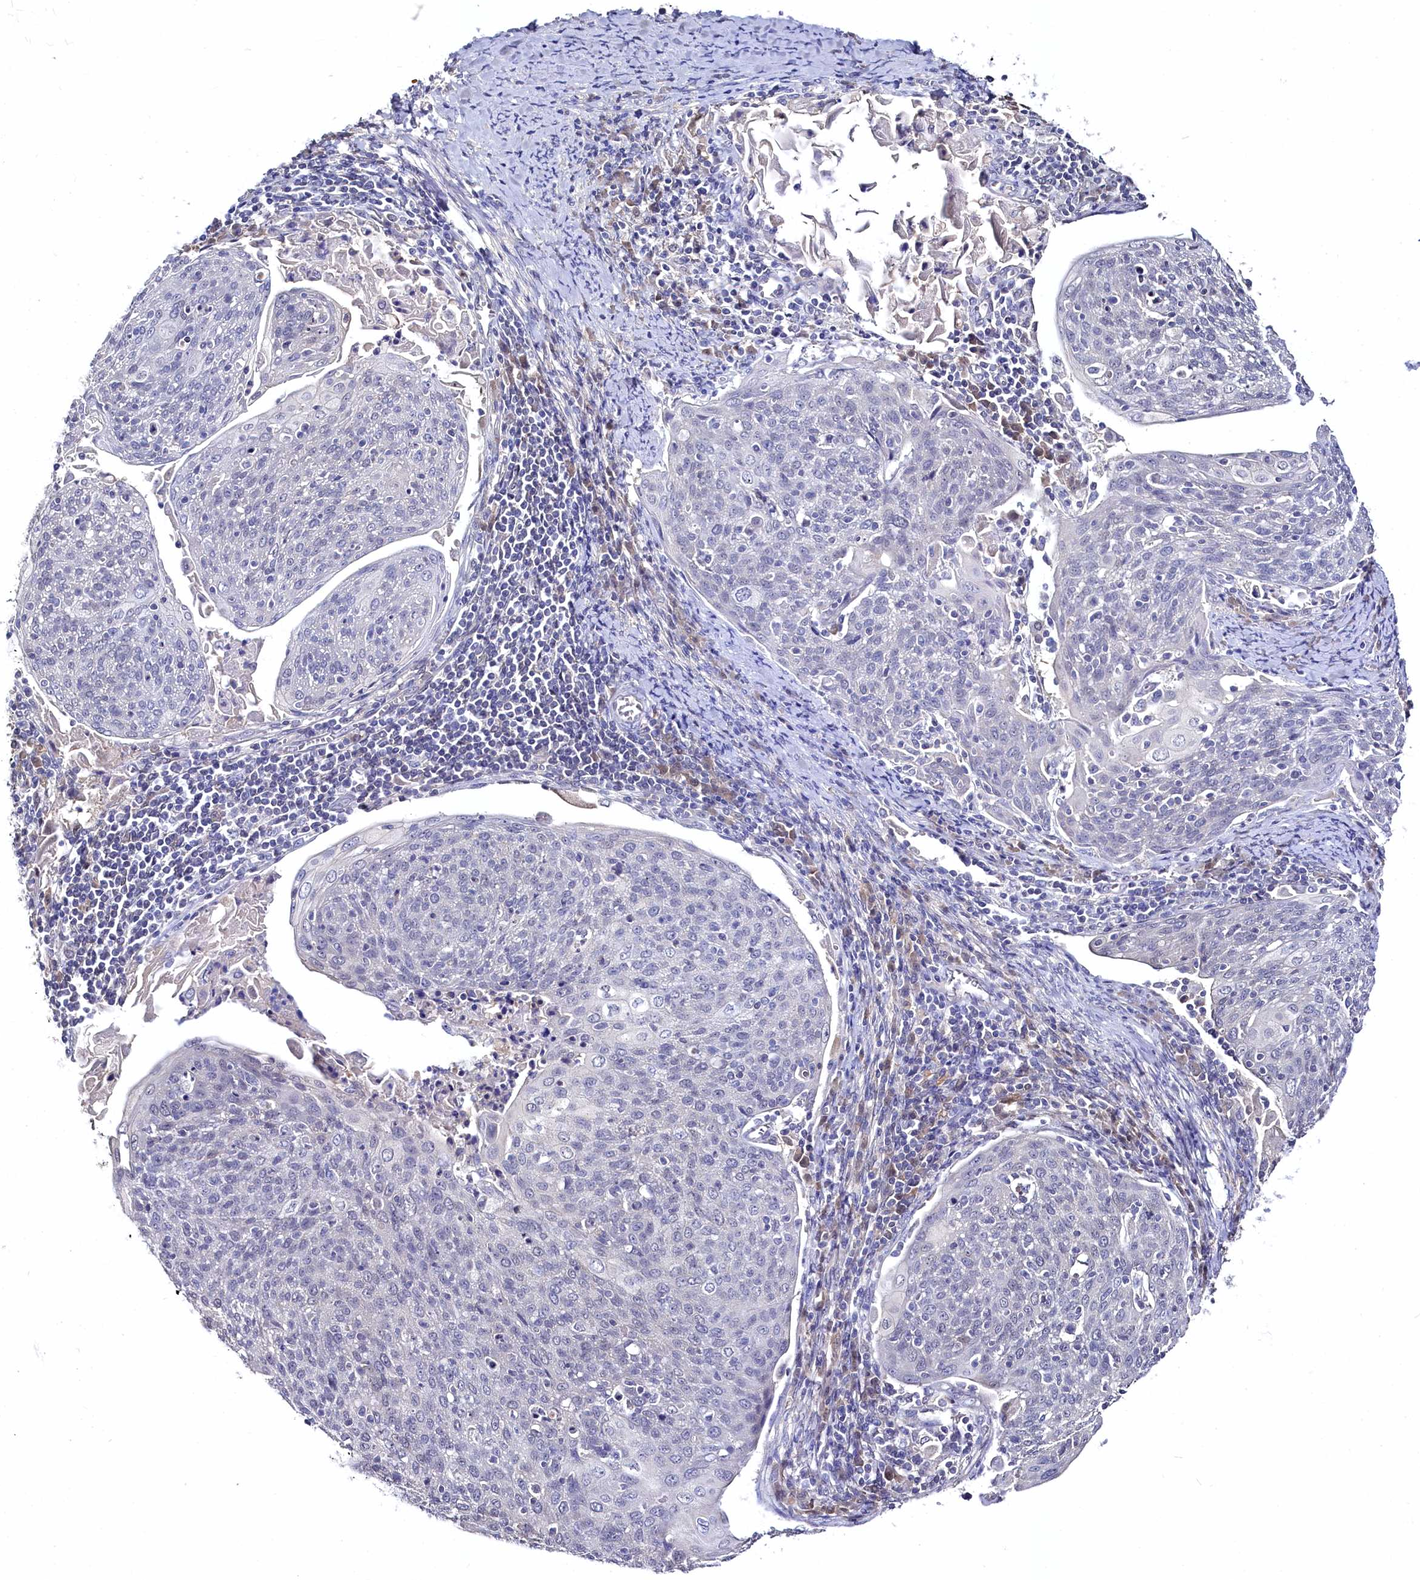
{"staining": {"intensity": "negative", "quantity": "none", "location": "none"}, "tissue": "cervical cancer", "cell_type": "Tumor cells", "image_type": "cancer", "snomed": [{"axis": "morphology", "description": "Squamous cell carcinoma, NOS"}, {"axis": "topography", "description": "Cervix"}], "caption": "Tumor cells show no significant protein expression in squamous cell carcinoma (cervical).", "gene": "C11orf54", "patient": {"sex": "female", "age": 67}}